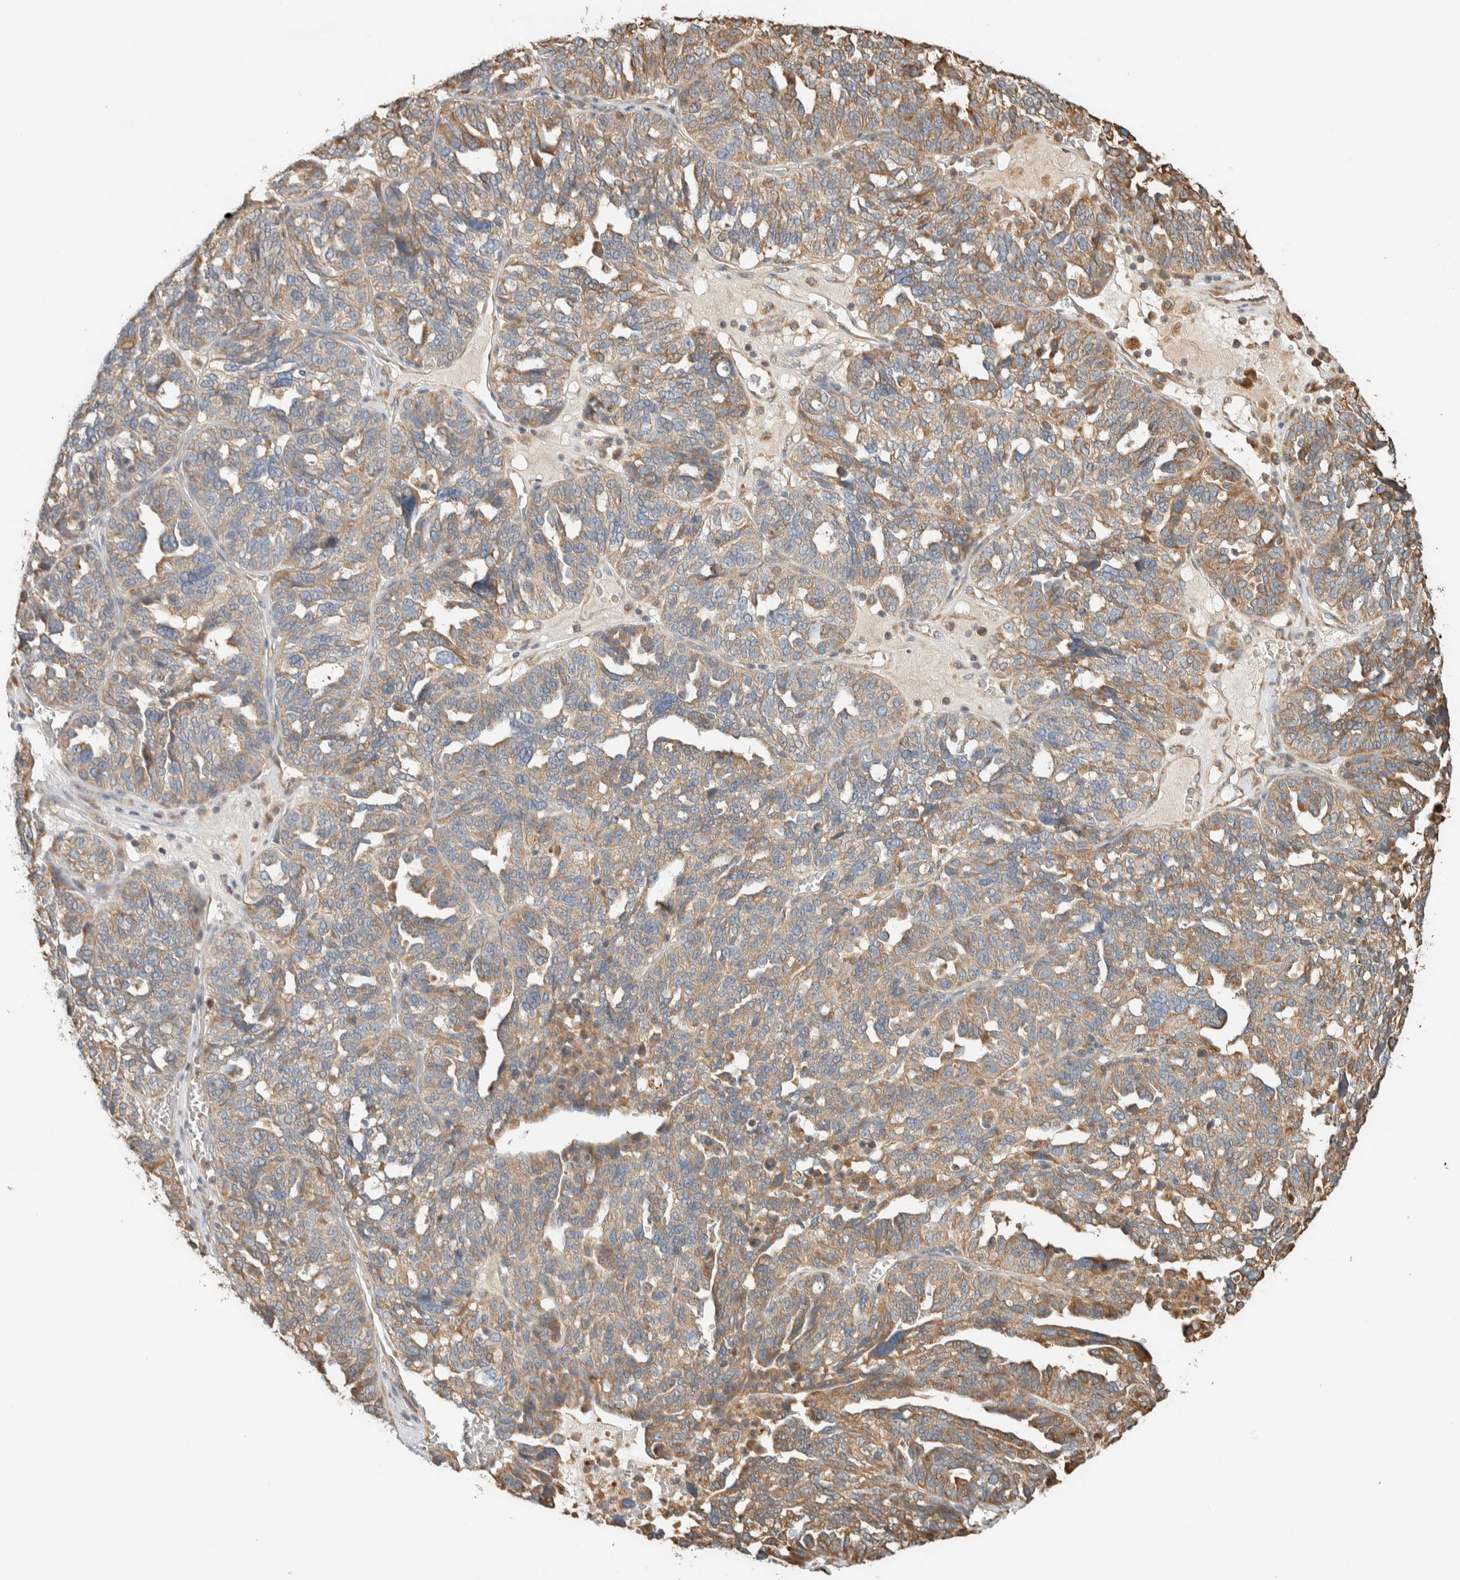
{"staining": {"intensity": "moderate", "quantity": ">75%", "location": "cytoplasmic/membranous"}, "tissue": "ovarian cancer", "cell_type": "Tumor cells", "image_type": "cancer", "snomed": [{"axis": "morphology", "description": "Cystadenocarcinoma, serous, NOS"}, {"axis": "topography", "description": "Ovary"}], "caption": "Protein positivity by IHC demonstrates moderate cytoplasmic/membranous positivity in approximately >75% of tumor cells in ovarian cancer (serous cystadenocarcinoma).", "gene": "RAB11FIP1", "patient": {"sex": "female", "age": 59}}